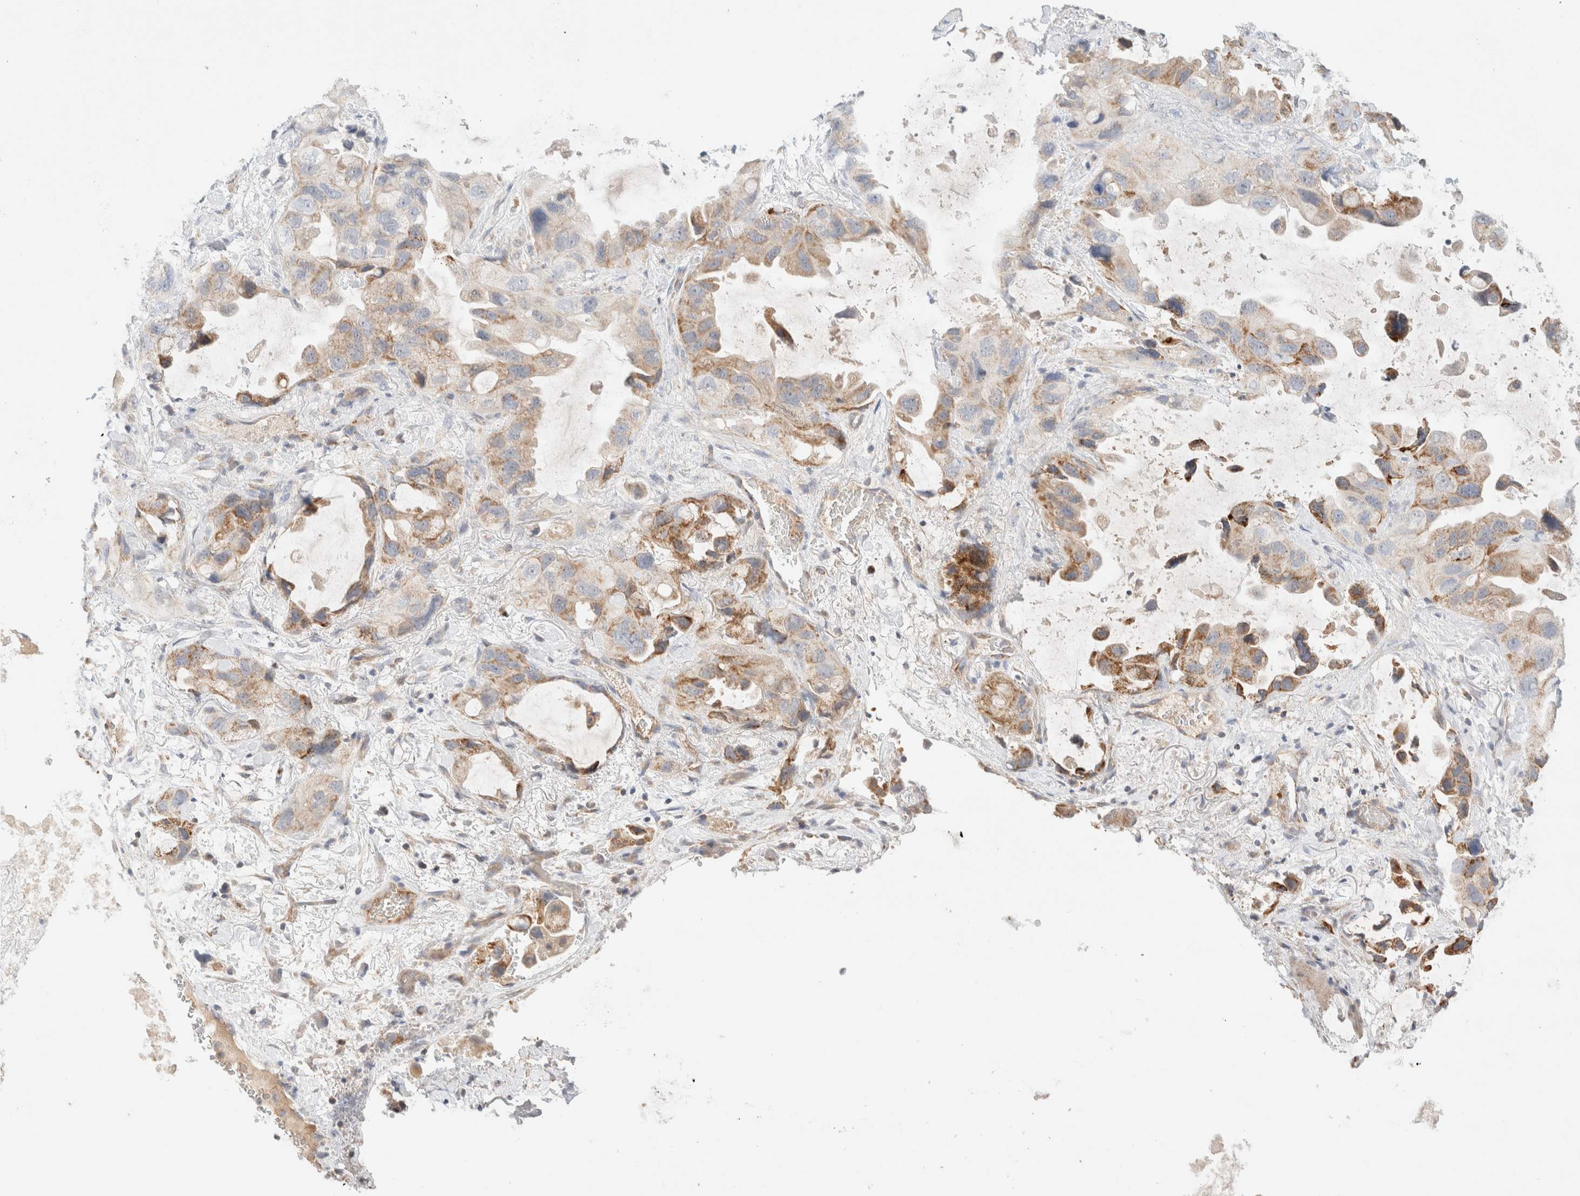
{"staining": {"intensity": "moderate", "quantity": "25%-75%", "location": "cytoplasmic/membranous"}, "tissue": "lung cancer", "cell_type": "Tumor cells", "image_type": "cancer", "snomed": [{"axis": "morphology", "description": "Squamous cell carcinoma, NOS"}, {"axis": "topography", "description": "Lung"}], "caption": "A brown stain highlights moderate cytoplasmic/membranous expression of a protein in human lung squamous cell carcinoma tumor cells.", "gene": "MRM3", "patient": {"sex": "female", "age": 73}}